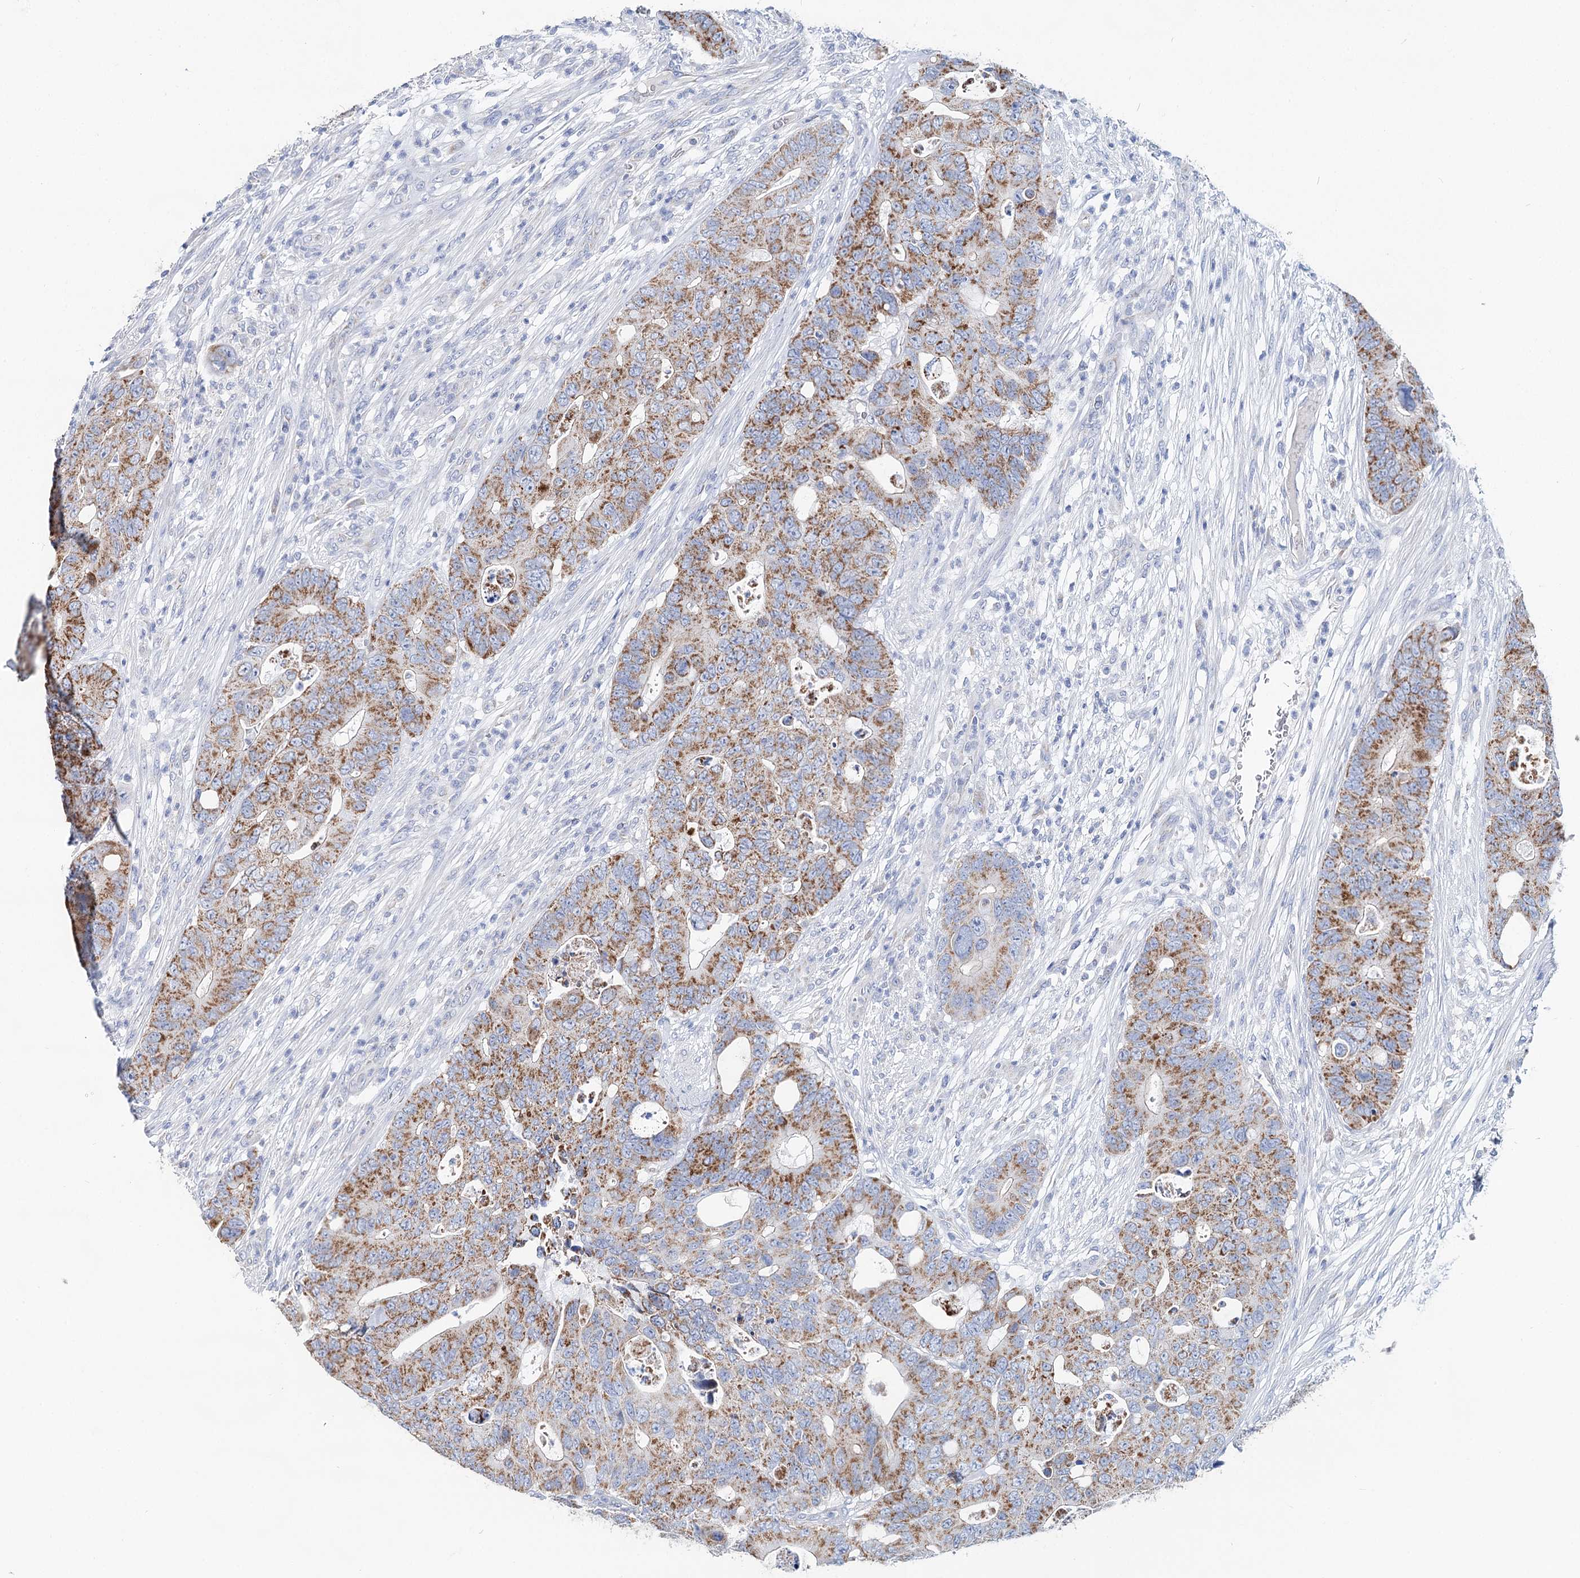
{"staining": {"intensity": "moderate", "quantity": ">75%", "location": "cytoplasmic/membranous"}, "tissue": "colorectal cancer", "cell_type": "Tumor cells", "image_type": "cancer", "snomed": [{"axis": "morphology", "description": "Adenocarcinoma, NOS"}, {"axis": "topography", "description": "Colon"}], "caption": "Immunohistochemistry (DAB (3,3'-diaminobenzidine)) staining of colorectal cancer exhibits moderate cytoplasmic/membranous protein expression in about >75% of tumor cells.", "gene": "MCCC2", "patient": {"sex": "male", "age": 71}}